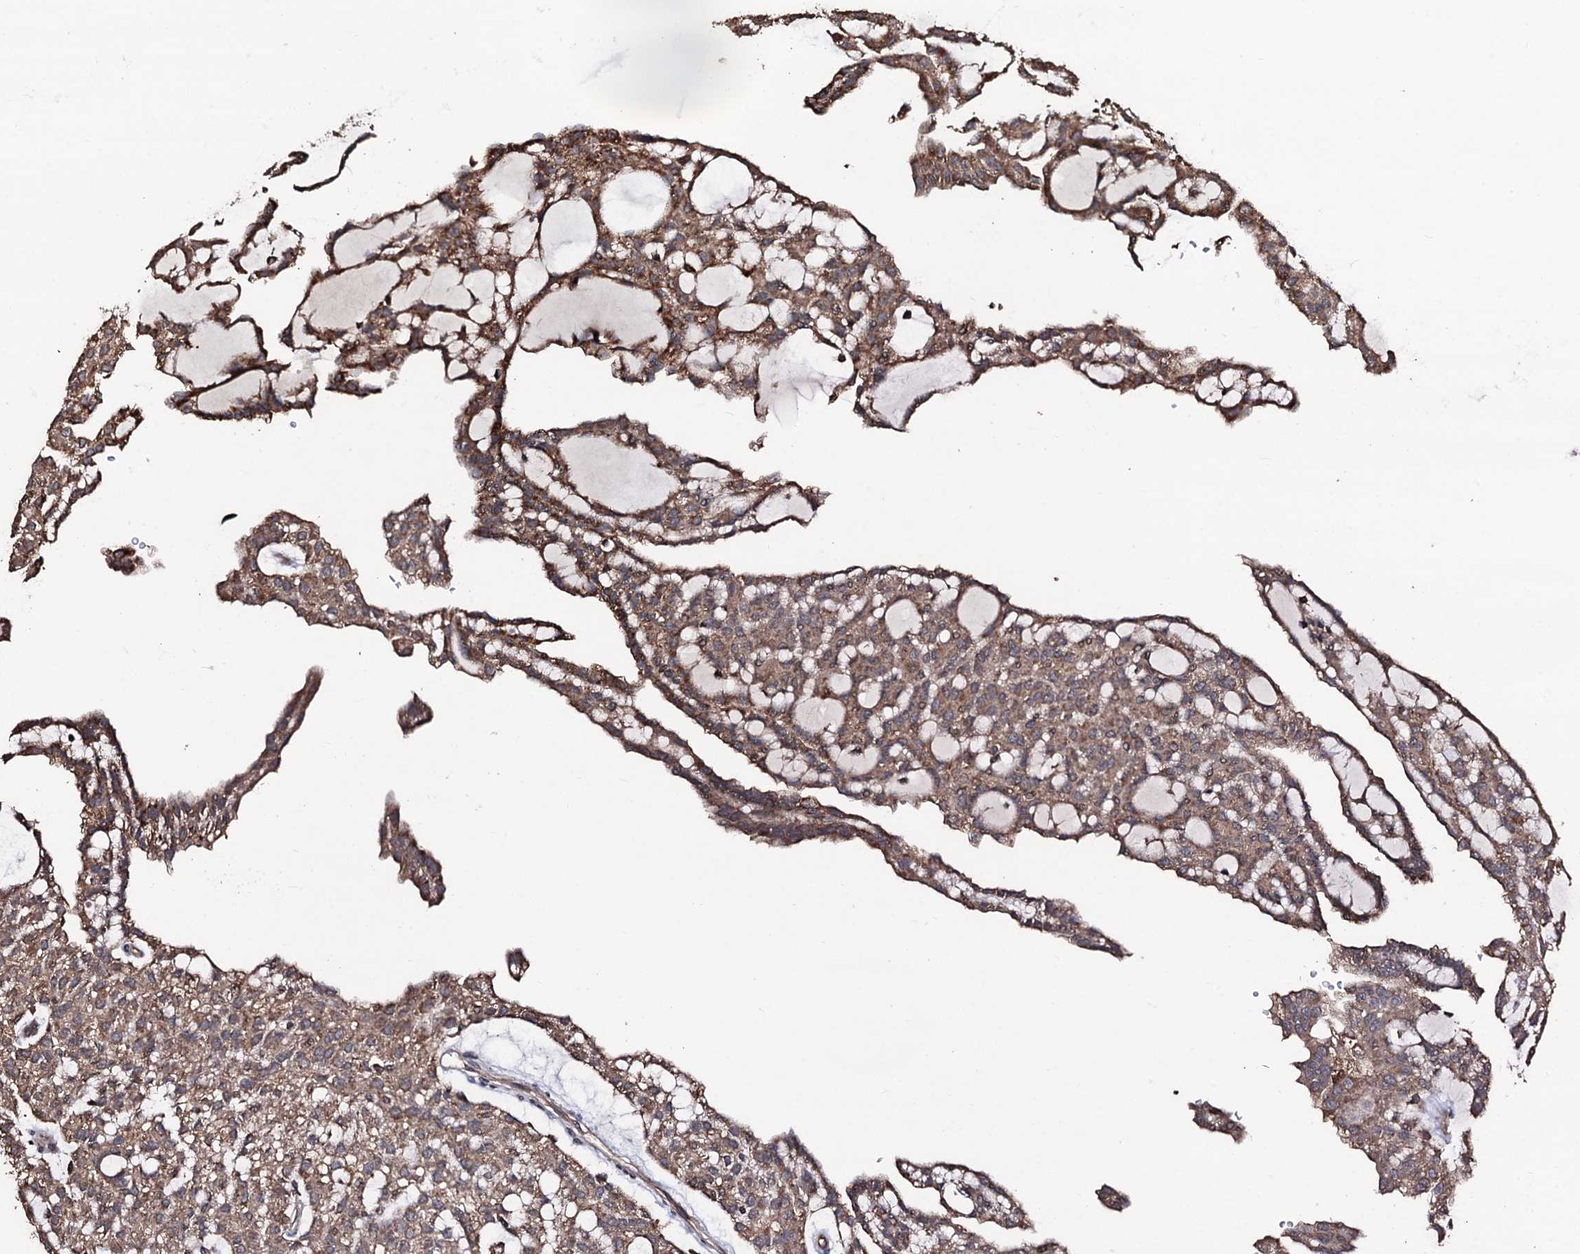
{"staining": {"intensity": "moderate", "quantity": ">75%", "location": "cytoplasmic/membranous"}, "tissue": "renal cancer", "cell_type": "Tumor cells", "image_type": "cancer", "snomed": [{"axis": "morphology", "description": "Adenocarcinoma, NOS"}, {"axis": "topography", "description": "Kidney"}], "caption": "High-power microscopy captured an immunohistochemistry micrograph of renal adenocarcinoma, revealing moderate cytoplasmic/membranous expression in approximately >75% of tumor cells.", "gene": "SDHAF2", "patient": {"sex": "male", "age": 63}}